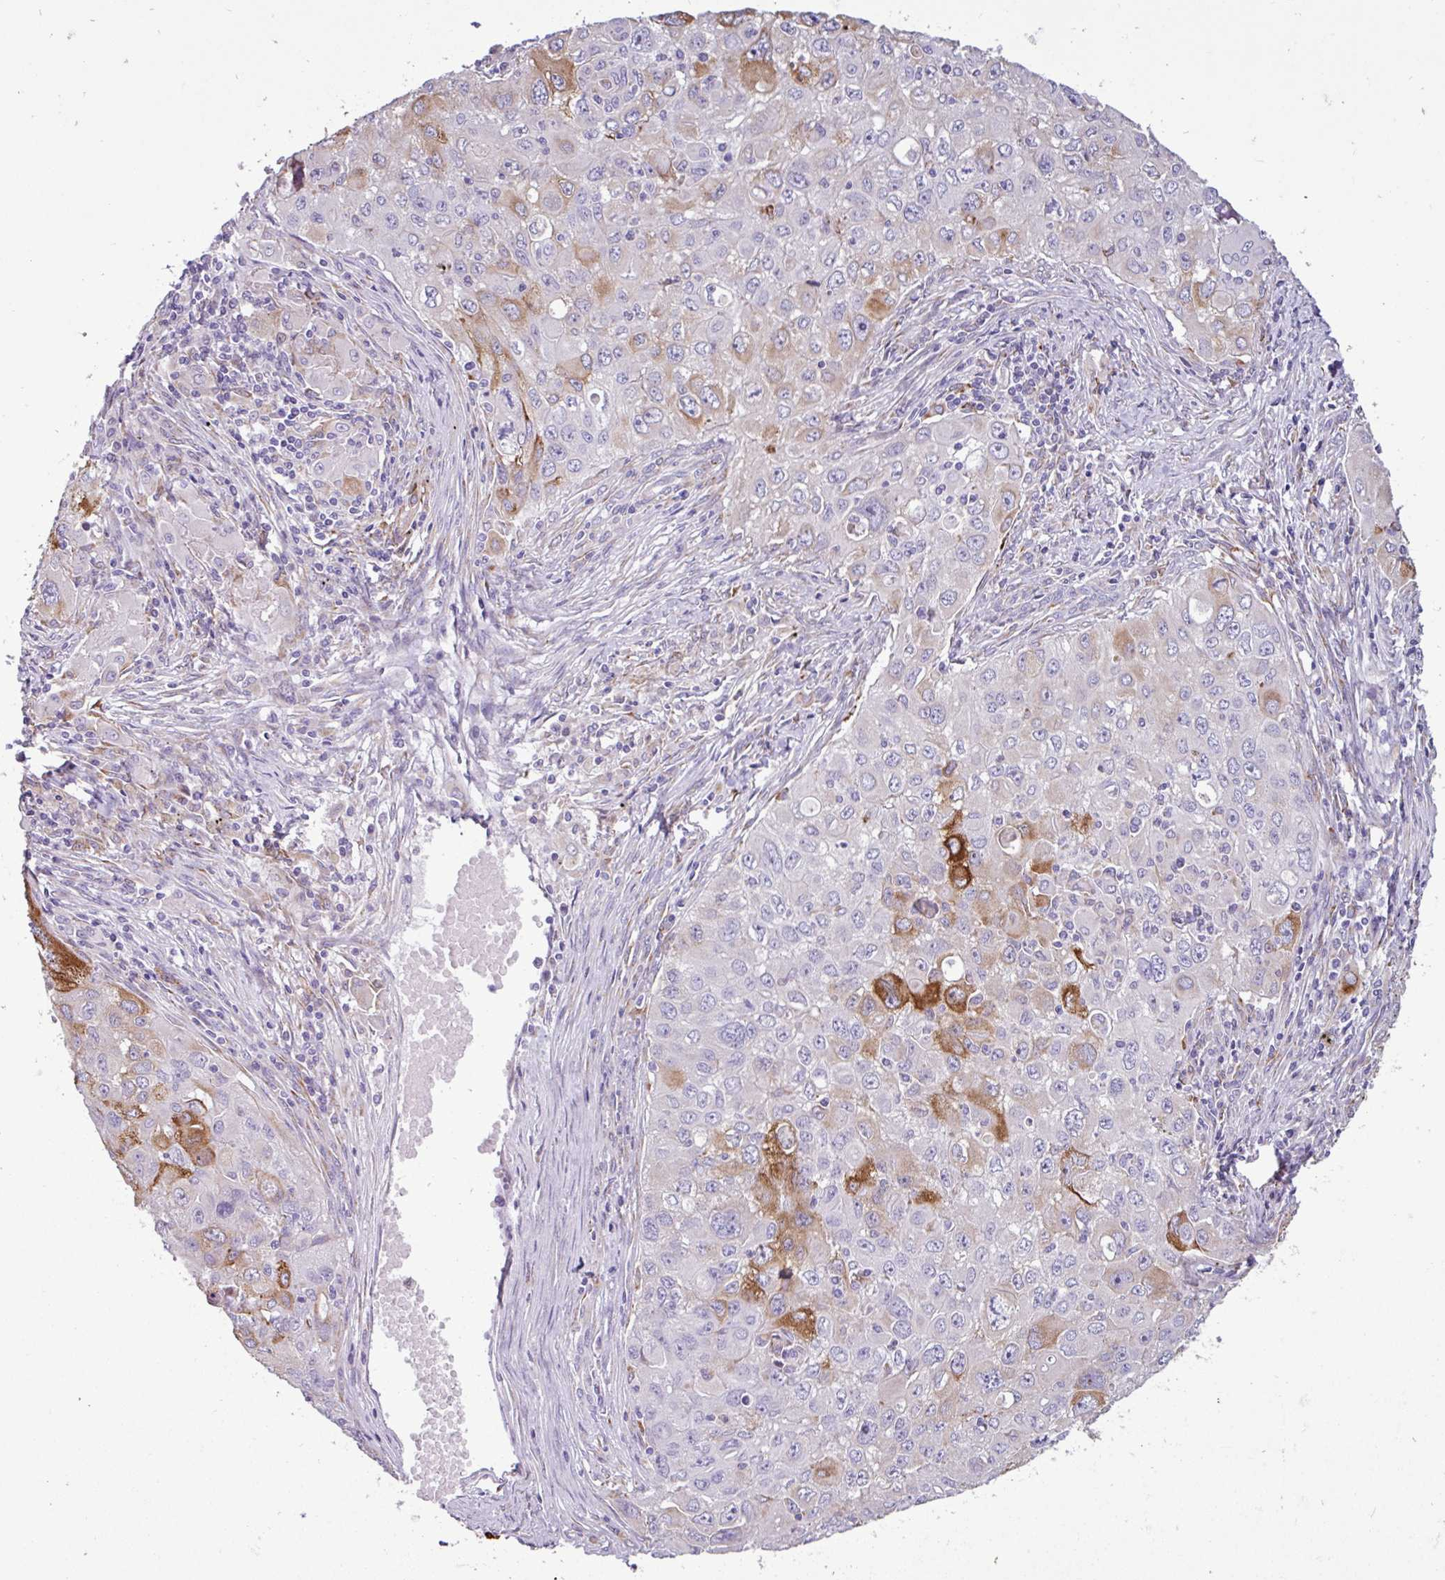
{"staining": {"intensity": "strong", "quantity": "<25%", "location": "cytoplasmic/membranous"}, "tissue": "lung cancer", "cell_type": "Tumor cells", "image_type": "cancer", "snomed": [{"axis": "morphology", "description": "Adenocarcinoma, NOS"}, {"axis": "morphology", "description": "Adenocarcinoma, metastatic, NOS"}, {"axis": "topography", "description": "Lymph node"}, {"axis": "topography", "description": "Lung"}], "caption": "Immunohistochemistry image of human lung cancer (adenocarcinoma) stained for a protein (brown), which exhibits medium levels of strong cytoplasmic/membranous expression in approximately <25% of tumor cells.", "gene": "PPP1R35", "patient": {"sex": "female", "age": 42}}